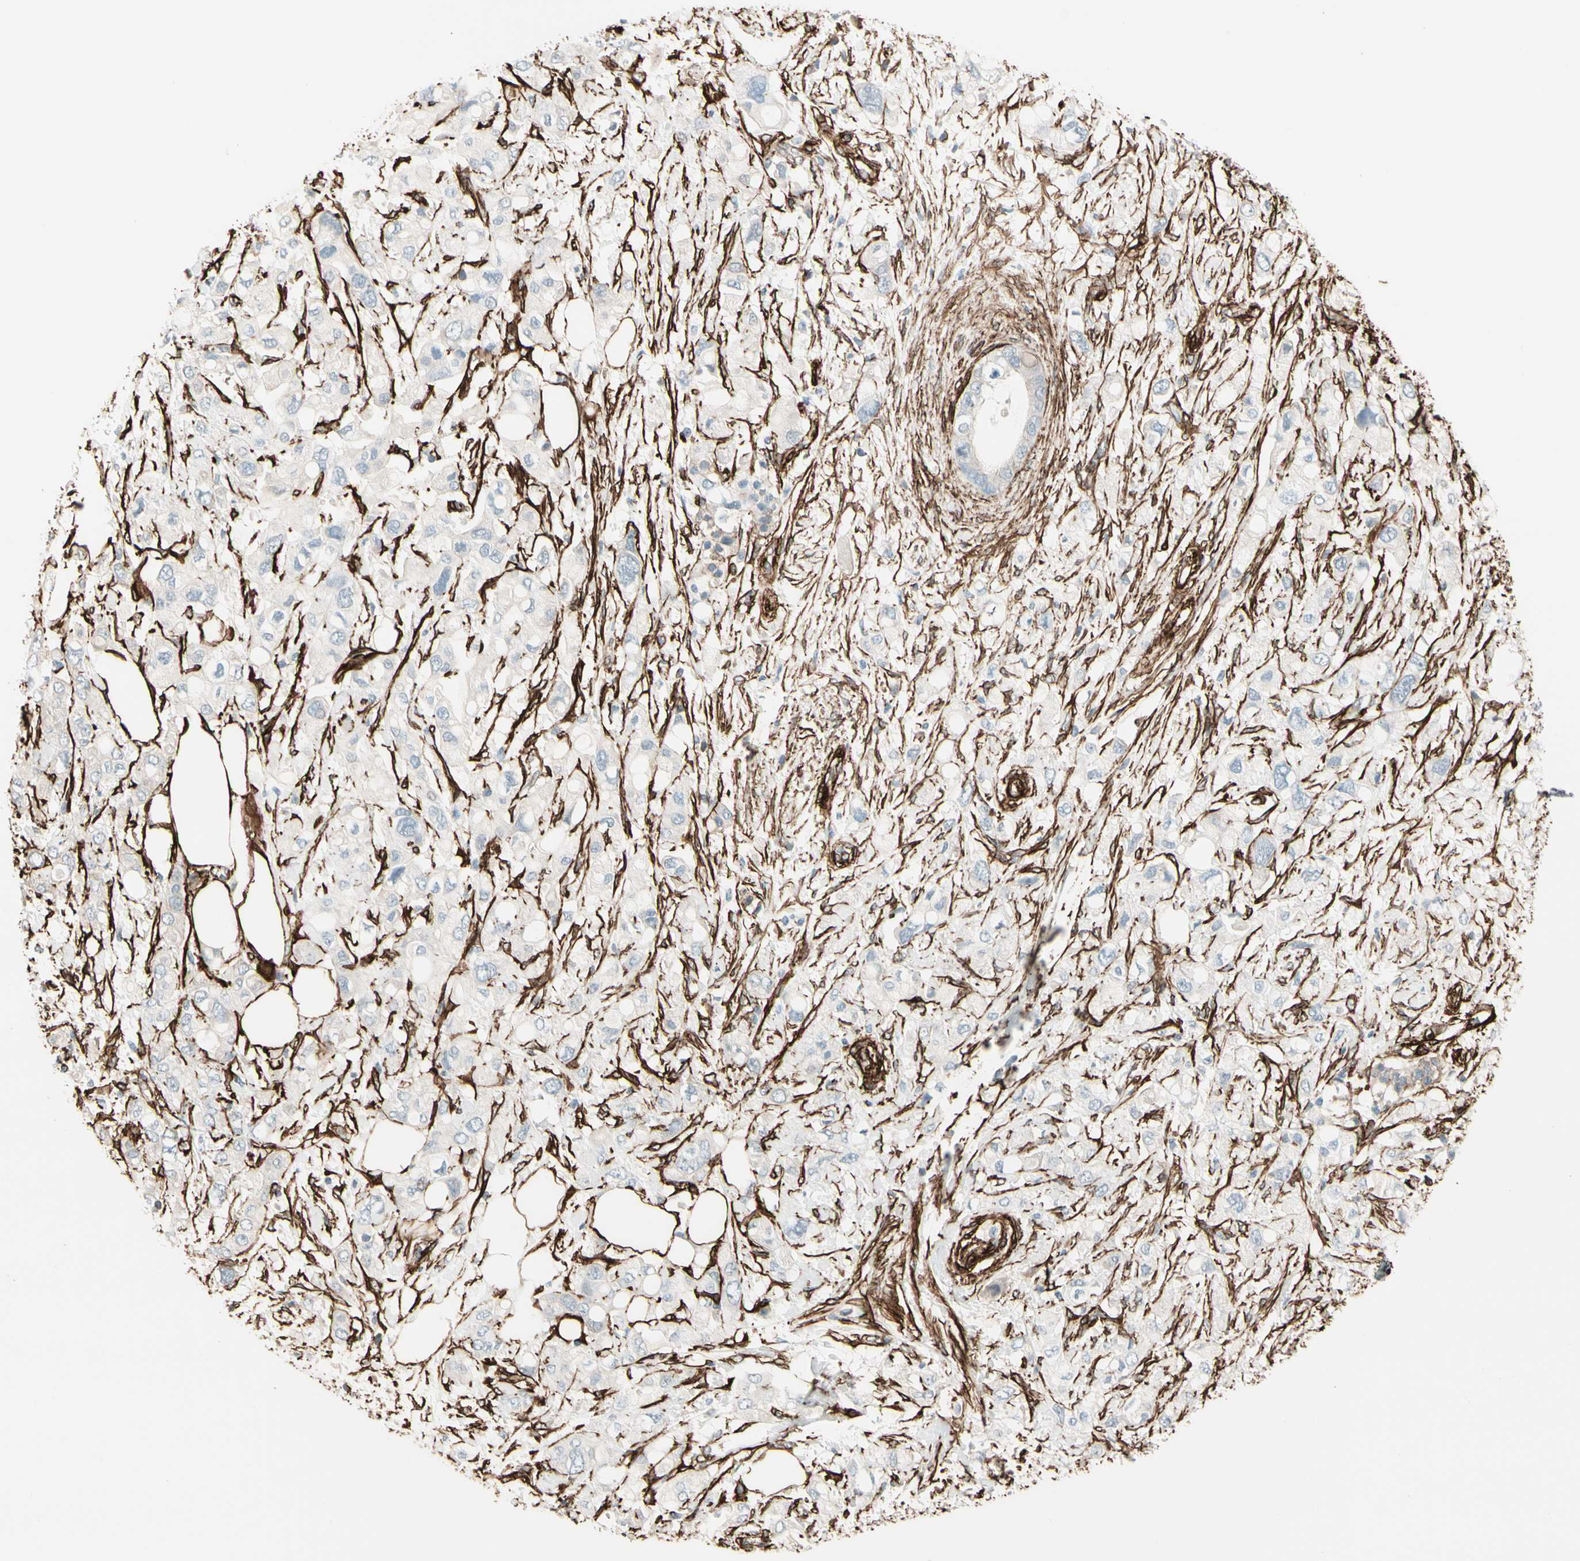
{"staining": {"intensity": "negative", "quantity": "none", "location": "none"}, "tissue": "pancreatic cancer", "cell_type": "Tumor cells", "image_type": "cancer", "snomed": [{"axis": "morphology", "description": "Adenocarcinoma, NOS"}, {"axis": "topography", "description": "Pancreas"}], "caption": "IHC micrograph of neoplastic tissue: human pancreatic adenocarcinoma stained with DAB (3,3'-diaminobenzidine) reveals no significant protein staining in tumor cells. The staining was performed using DAB to visualize the protein expression in brown, while the nuclei were stained in blue with hematoxylin (Magnification: 20x).", "gene": "CALD1", "patient": {"sex": "female", "age": 56}}